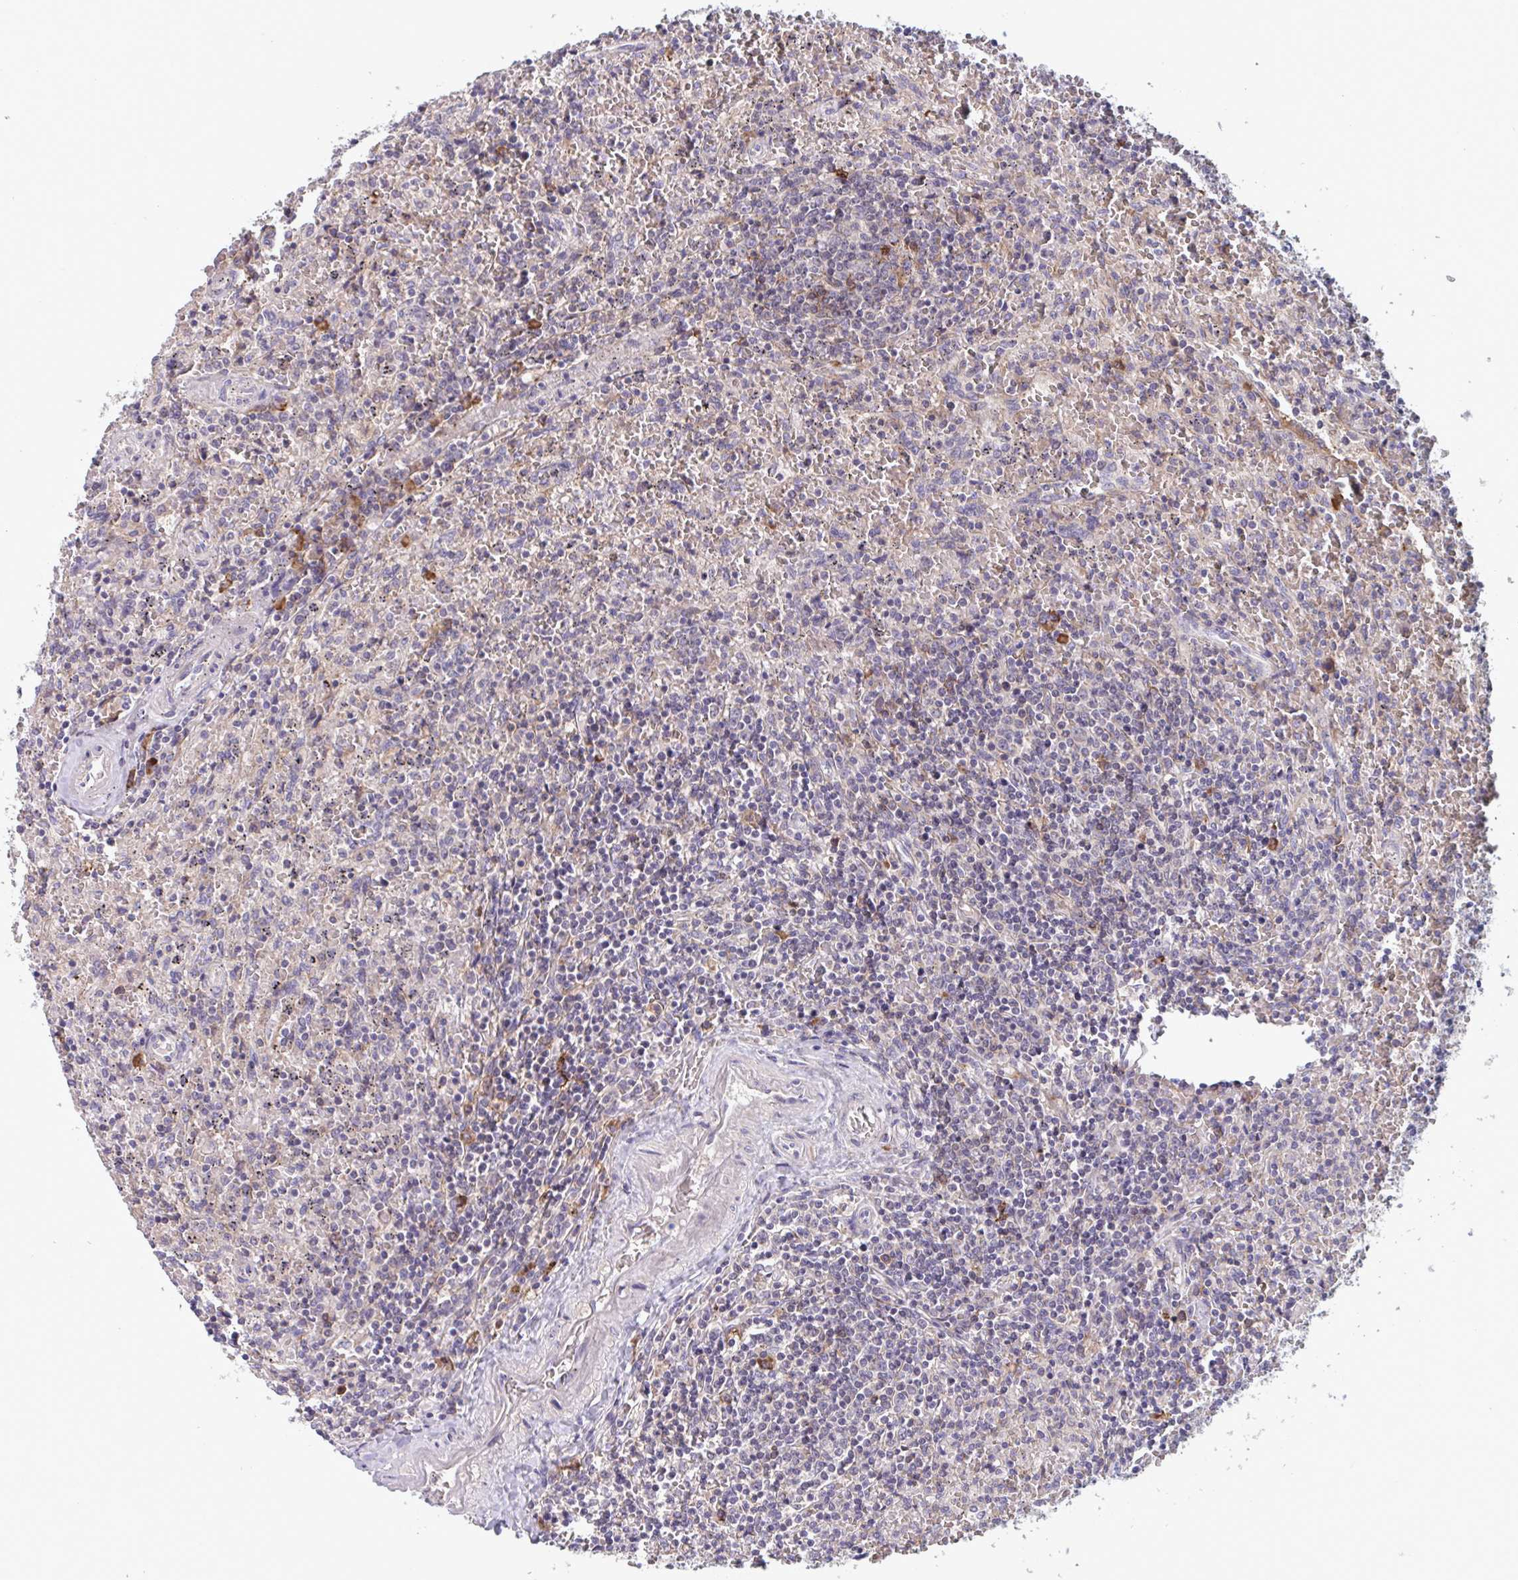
{"staining": {"intensity": "negative", "quantity": "none", "location": "none"}, "tissue": "lymphoma", "cell_type": "Tumor cells", "image_type": "cancer", "snomed": [{"axis": "morphology", "description": "Malignant lymphoma, non-Hodgkin's type, Low grade"}, {"axis": "topography", "description": "Spleen"}], "caption": "Immunohistochemical staining of human low-grade malignant lymphoma, non-Hodgkin's type shows no significant positivity in tumor cells. (Immunohistochemistry, brightfield microscopy, high magnification).", "gene": "CD1E", "patient": {"sex": "female", "age": 64}}